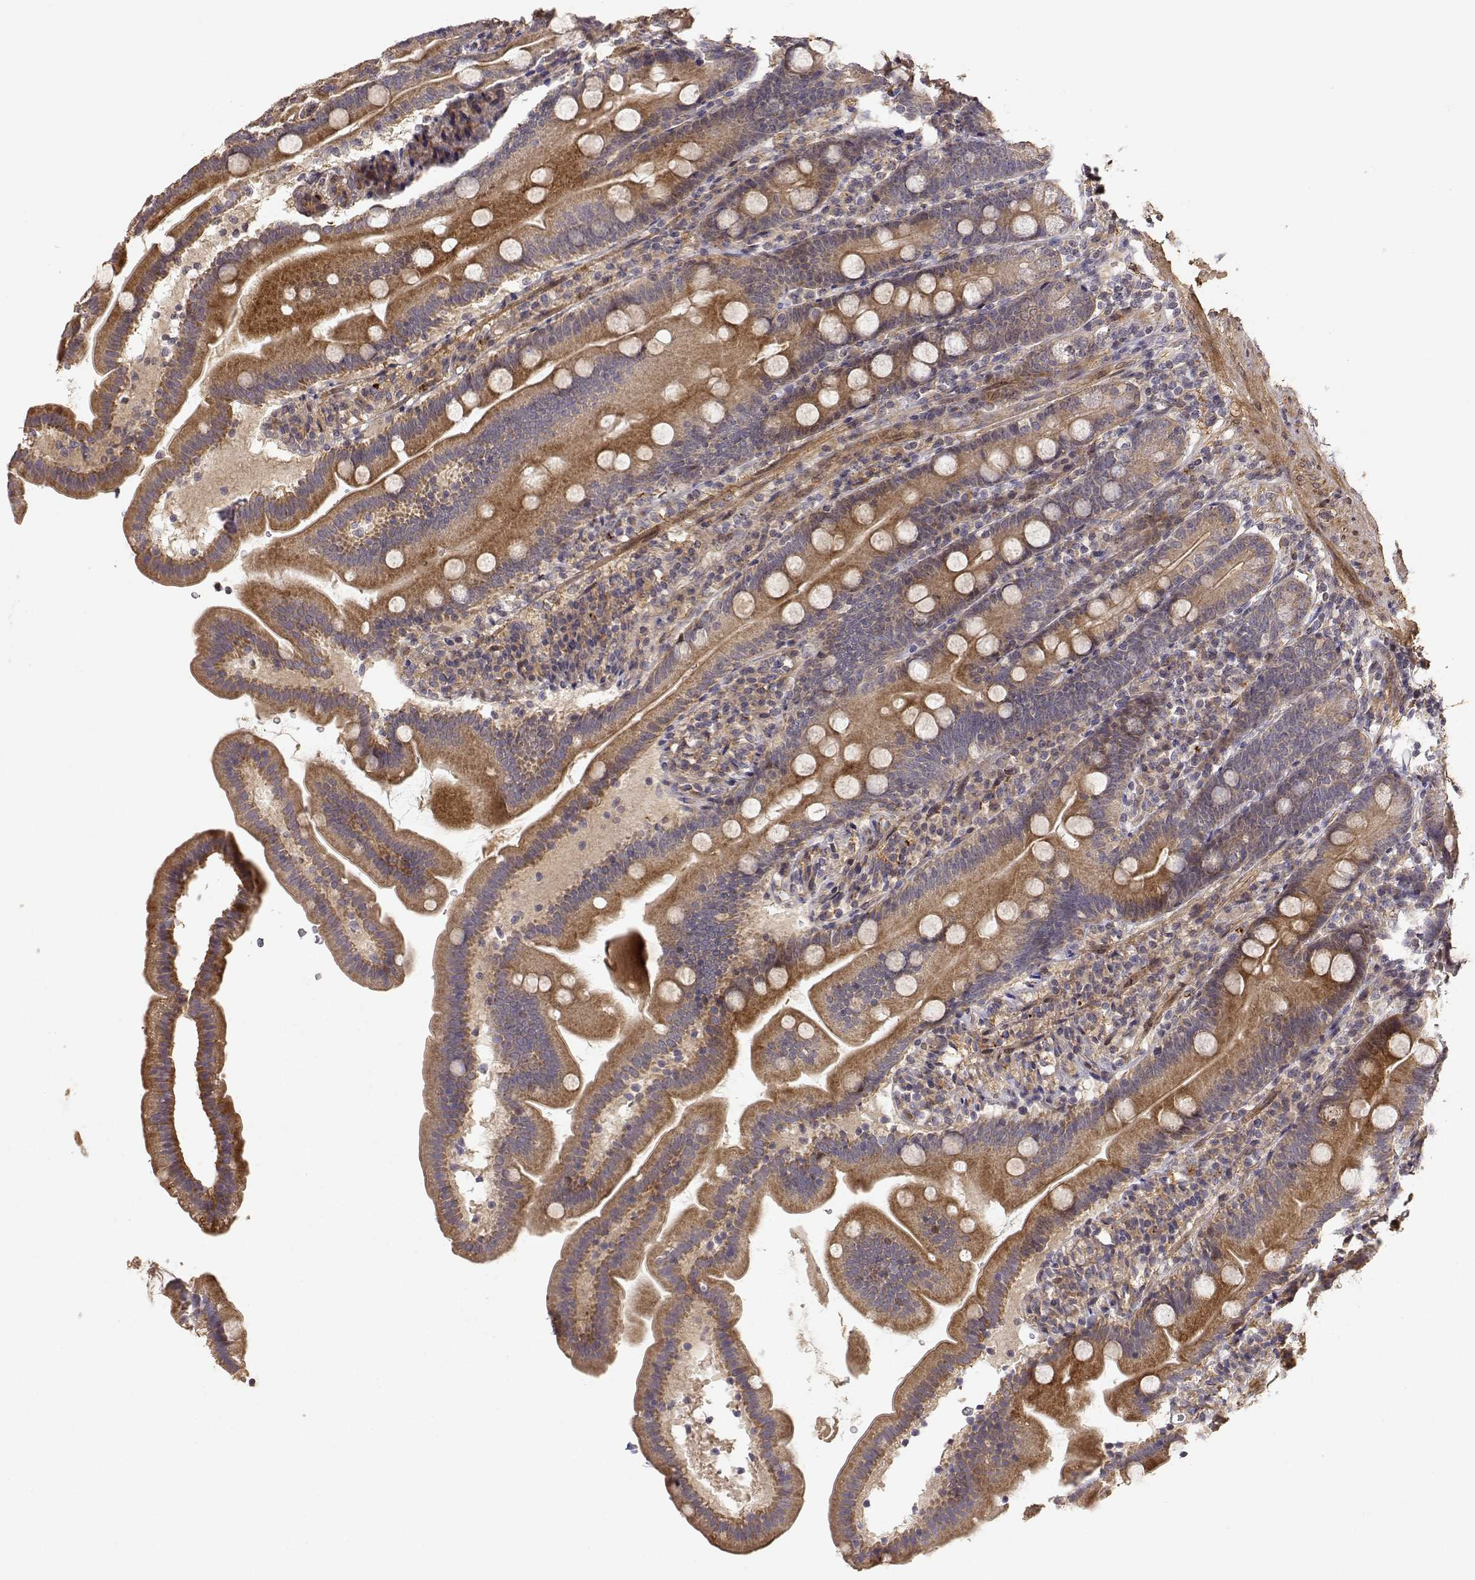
{"staining": {"intensity": "moderate", "quantity": ">75%", "location": "cytoplasmic/membranous"}, "tissue": "duodenum", "cell_type": "Glandular cells", "image_type": "normal", "snomed": [{"axis": "morphology", "description": "Normal tissue, NOS"}, {"axis": "topography", "description": "Duodenum"}], "caption": "DAB immunohistochemical staining of unremarkable duodenum shows moderate cytoplasmic/membranous protein positivity in approximately >75% of glandular cells. The staining was performed using DAB to visualize the protein expression in brown, while the nuclei were stained in blue with hematoxylin (Magnification: 20x).", "gene": "PICK1", "patient": {"sex": "female", "age": 67}}